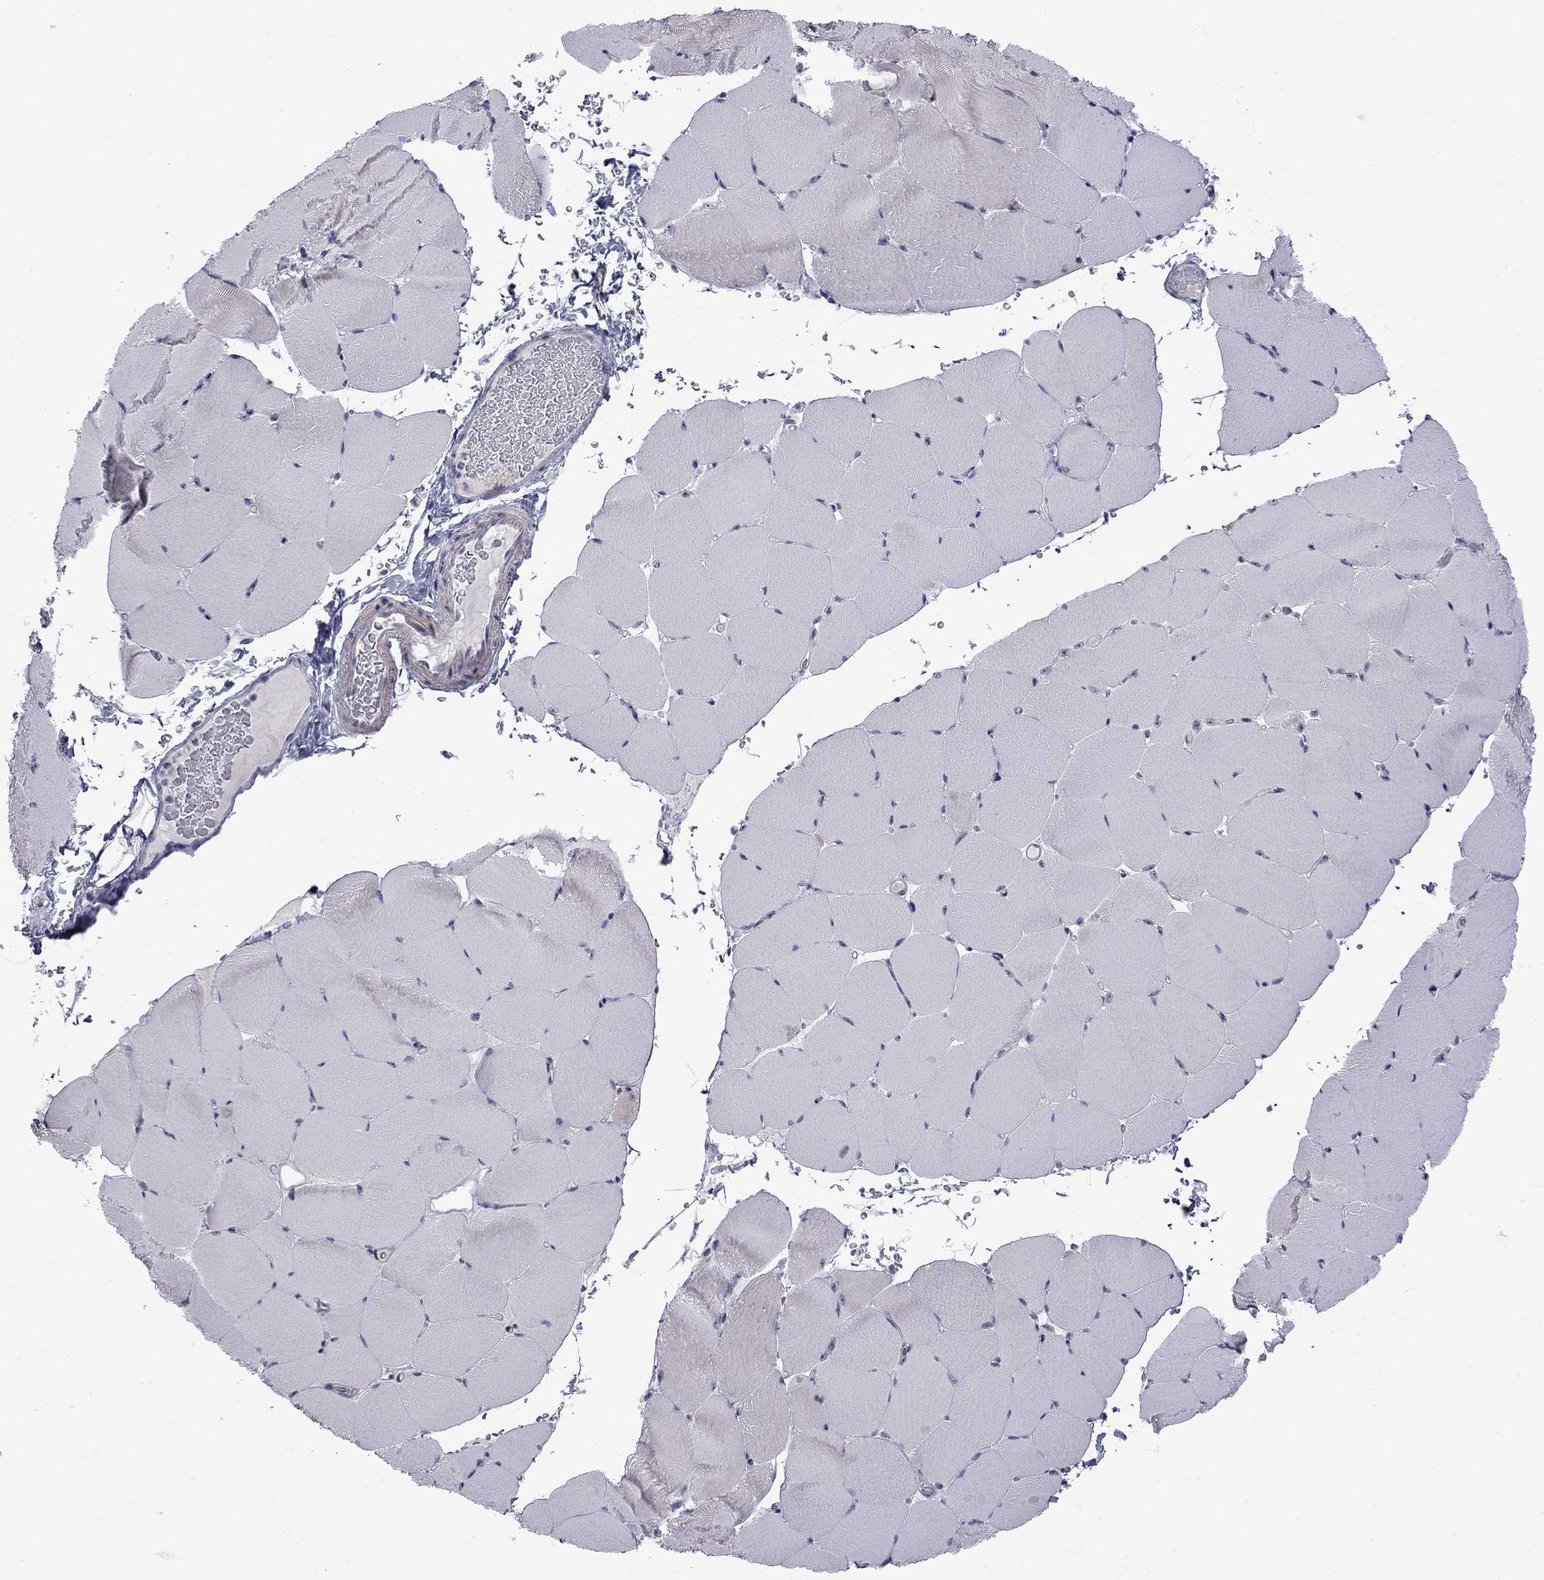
{"staining": {"intensity": "negative", "quantity": "none", "location": "none"}, "tissue": "skeletal muscle", "cell_type": "Myocytes", "image_type": "normal", "snomed": [{"axis": "morphology", "description": "Normal tissue, NOS"}, {"axis": "topography", "description": "Skeletal muscle"}], "caption": "Immunohistochemistry micrograph of unremarkable skeletal muscle: skeletal muscle stained with DAB (3,3'-diaminobenzidine) reveals no significant protein staining in myocytes.", "gene": "GSG1L", "patient": {"sex": "female", "age": 37}}